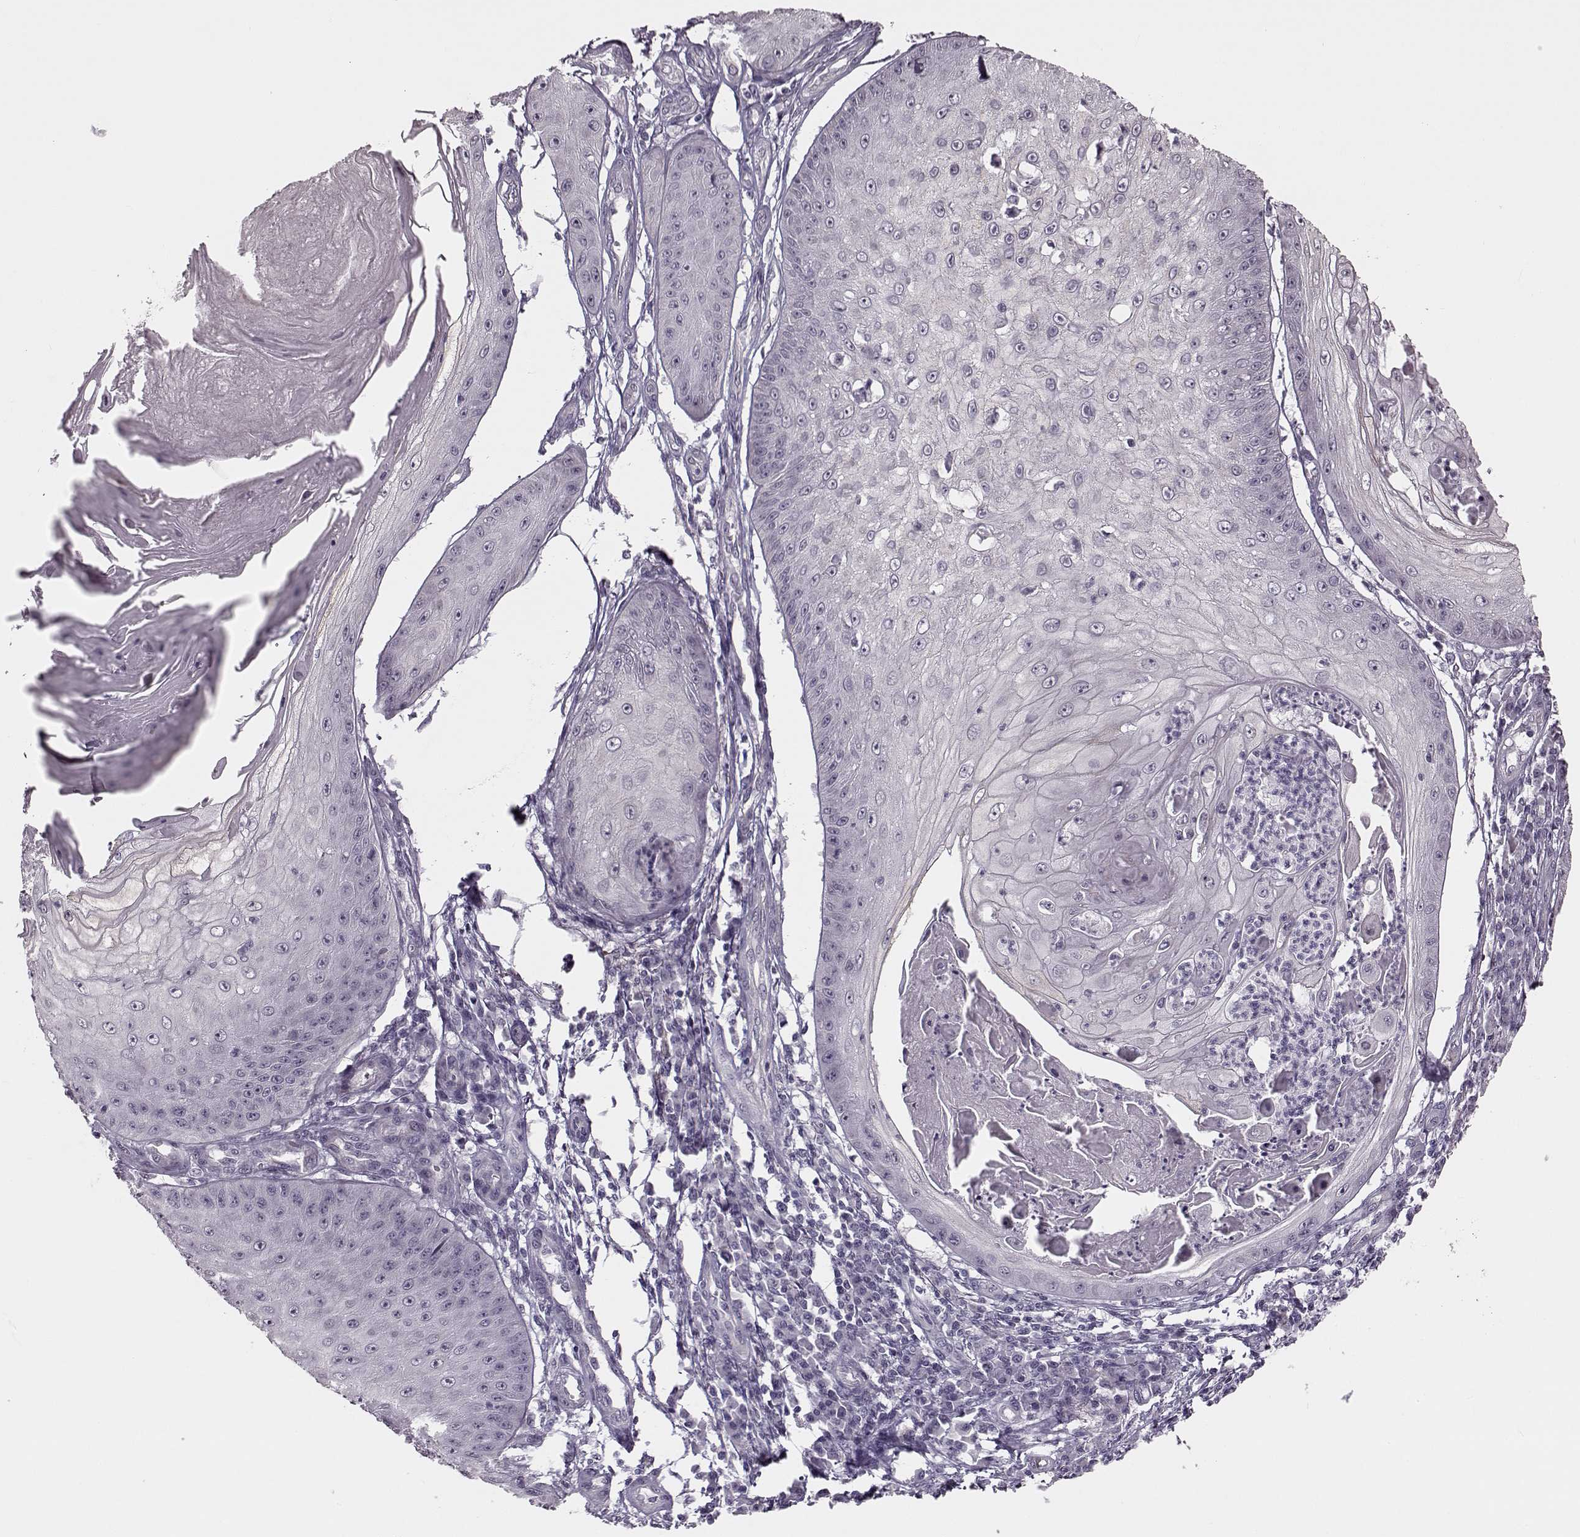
{"staining": {"intensity": "negative", "quantity": "none", "location": "none"}, "tissue": "skin cancer", "cell_type": "Tumor cells", "image_type": "cancer", "snomed": [{"axis": "morphology", "description": "Squamous cell carcinoma, NOS"}, {"axis": "topography", "description": "Skin"}], "caption": "Immunohistochemistry image of neoplastic tissue: human skin cancer stained with DAB reveals no significant protein positivity in tumor cells.", "gene": "MAP6D1", "patient": {"sex": "male", "age": 70}}